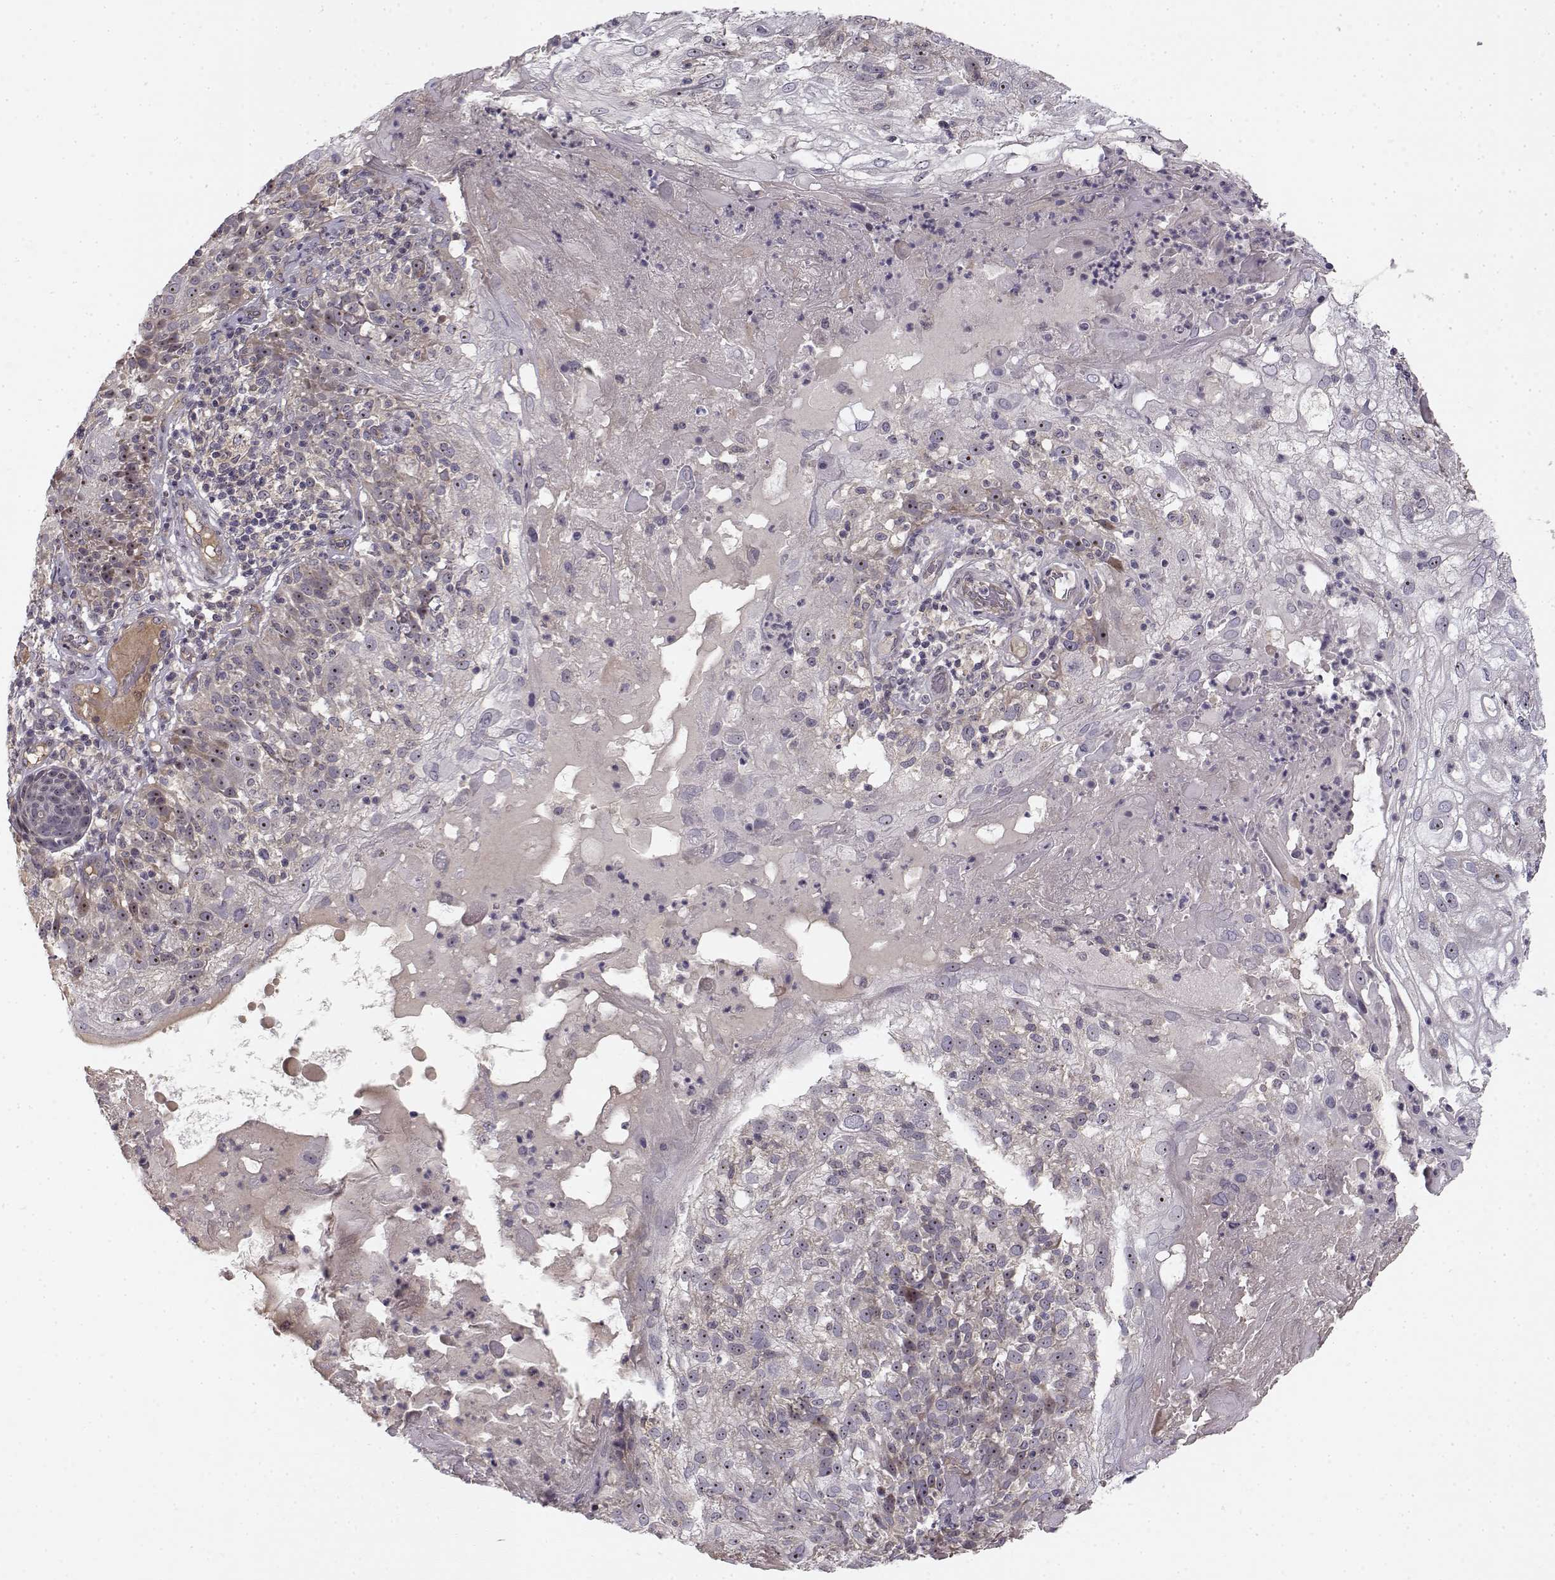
{"staining": {"intensity": "weak", "quantity": ">75%", "location": "nuclear"}, "tissue": "skin cancer", "cell_type": "Tumor cells", "image_type": "cancer", "snomed": [{"axis": "morphology", "description": "Normal tissue, NOS"}, {"axis": "morphology", "description": "Squamous cell carcinoma, NOS"}, {"axis": "topography", "description": "Skin"}], "caption": "The image exhibits staining of skin cancer (squamous cell carcinoma), revealing weak nuclear protein staining (brown color) within tumor cells. (DAB (3,3'-diaminobenzidine) IHC, brown staining for protein, blue staining for nuclei).", "gene": "MED12L", "patient": {"sex": "female", "age": 83}}